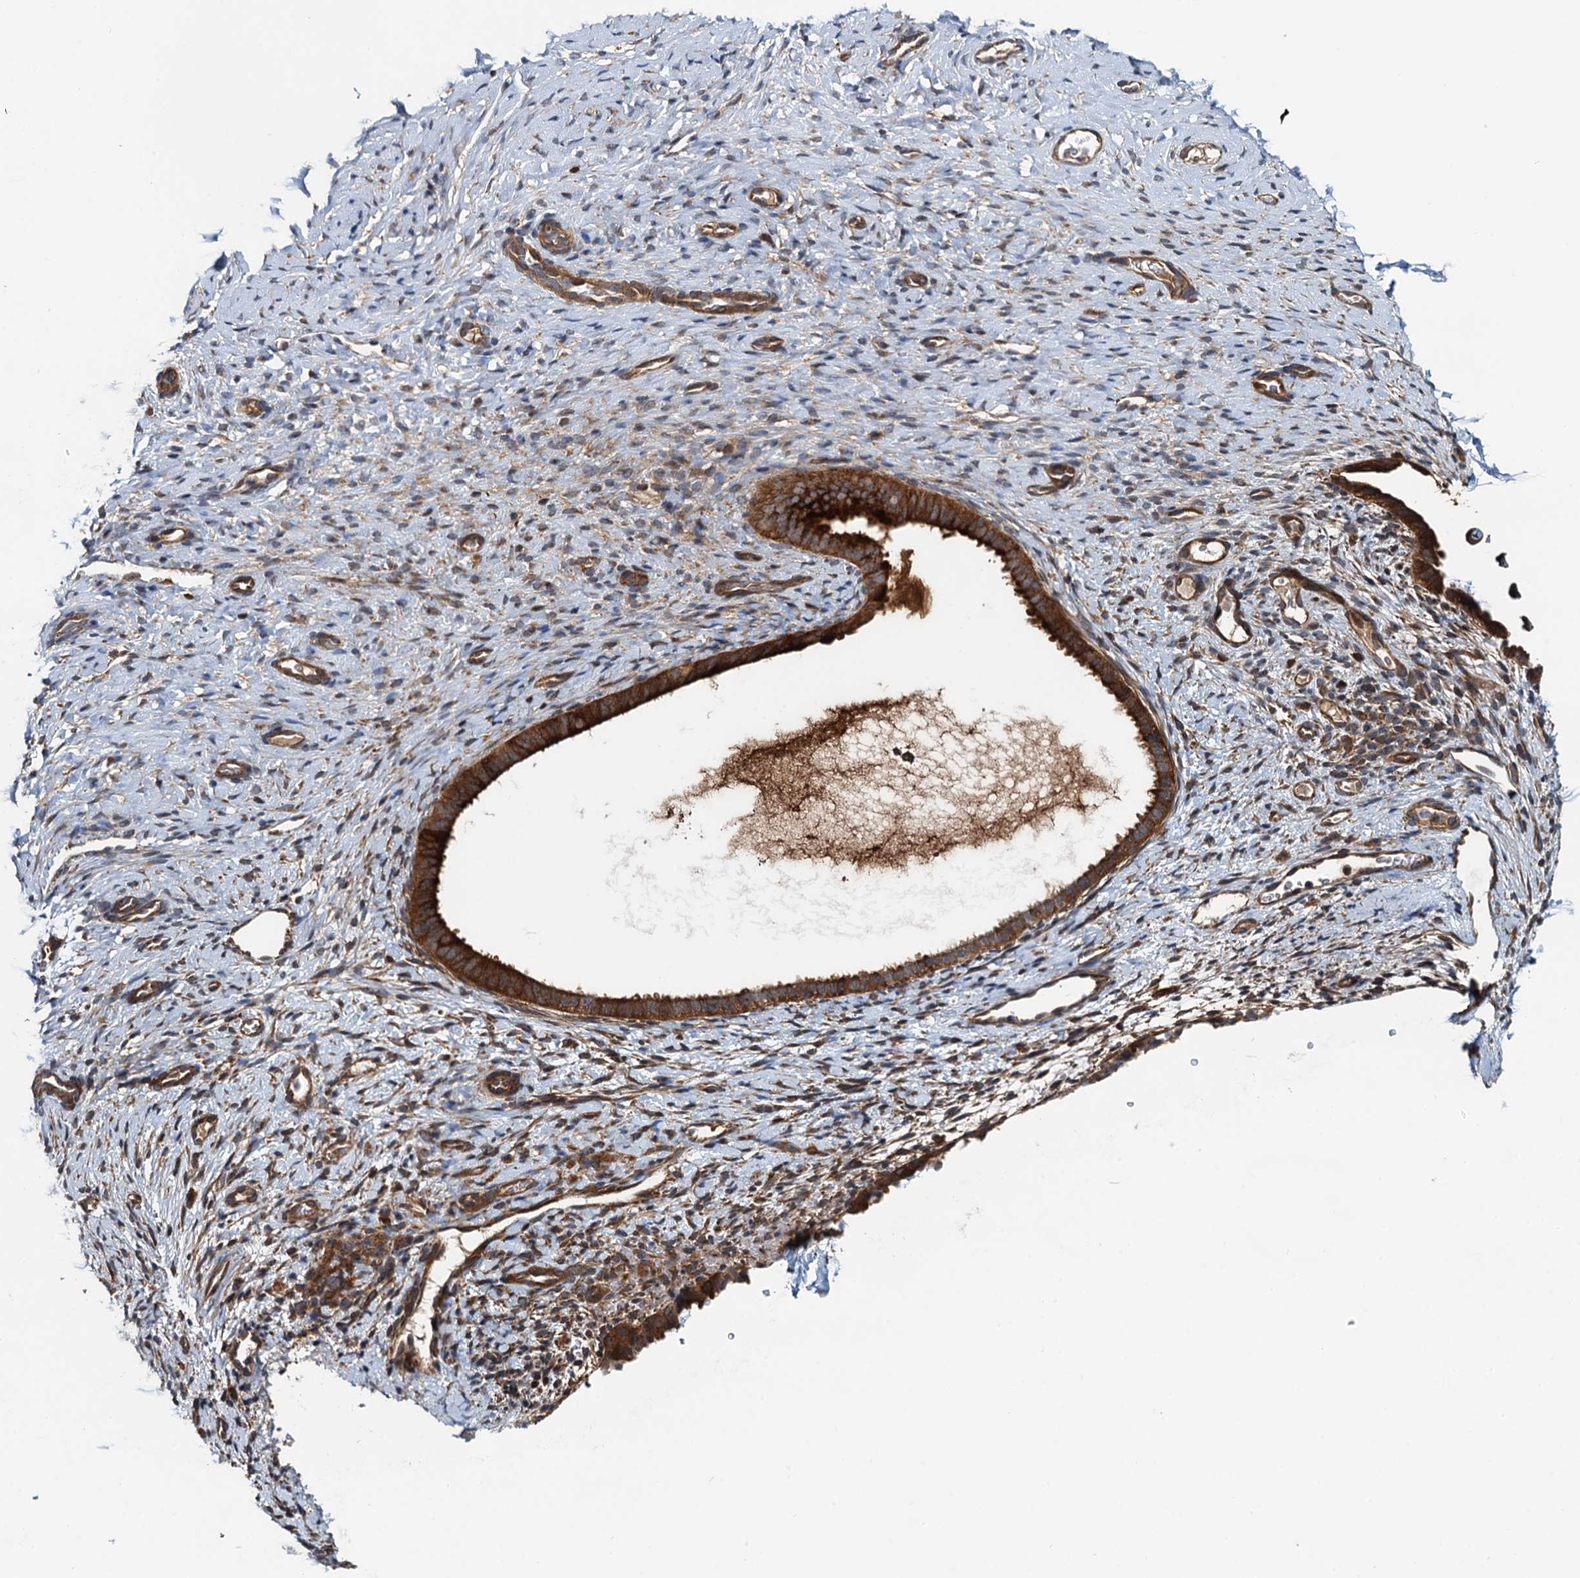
{"staining": {"intensity": "moderate", "quantity": "<25%", "location": "cytoplasmic/membranous"}, "tissue": "endometrium", "cell_type": "Cells in endometrial stroma", "image_type": "normal", "snomed": [{"axis": "morphology", "description": "Normal tissue, NOS"}, {"axis": "topography", "description": "Endometrium"}], "caption": "Immunohistochemical staining of benign endometrium exhibits moderate cytoplasmic/membranous protein expression in about <25% of cells in endometrial stroma.", "gene": "AAGAB", "patient": {"sex": "female", "age": 65}}